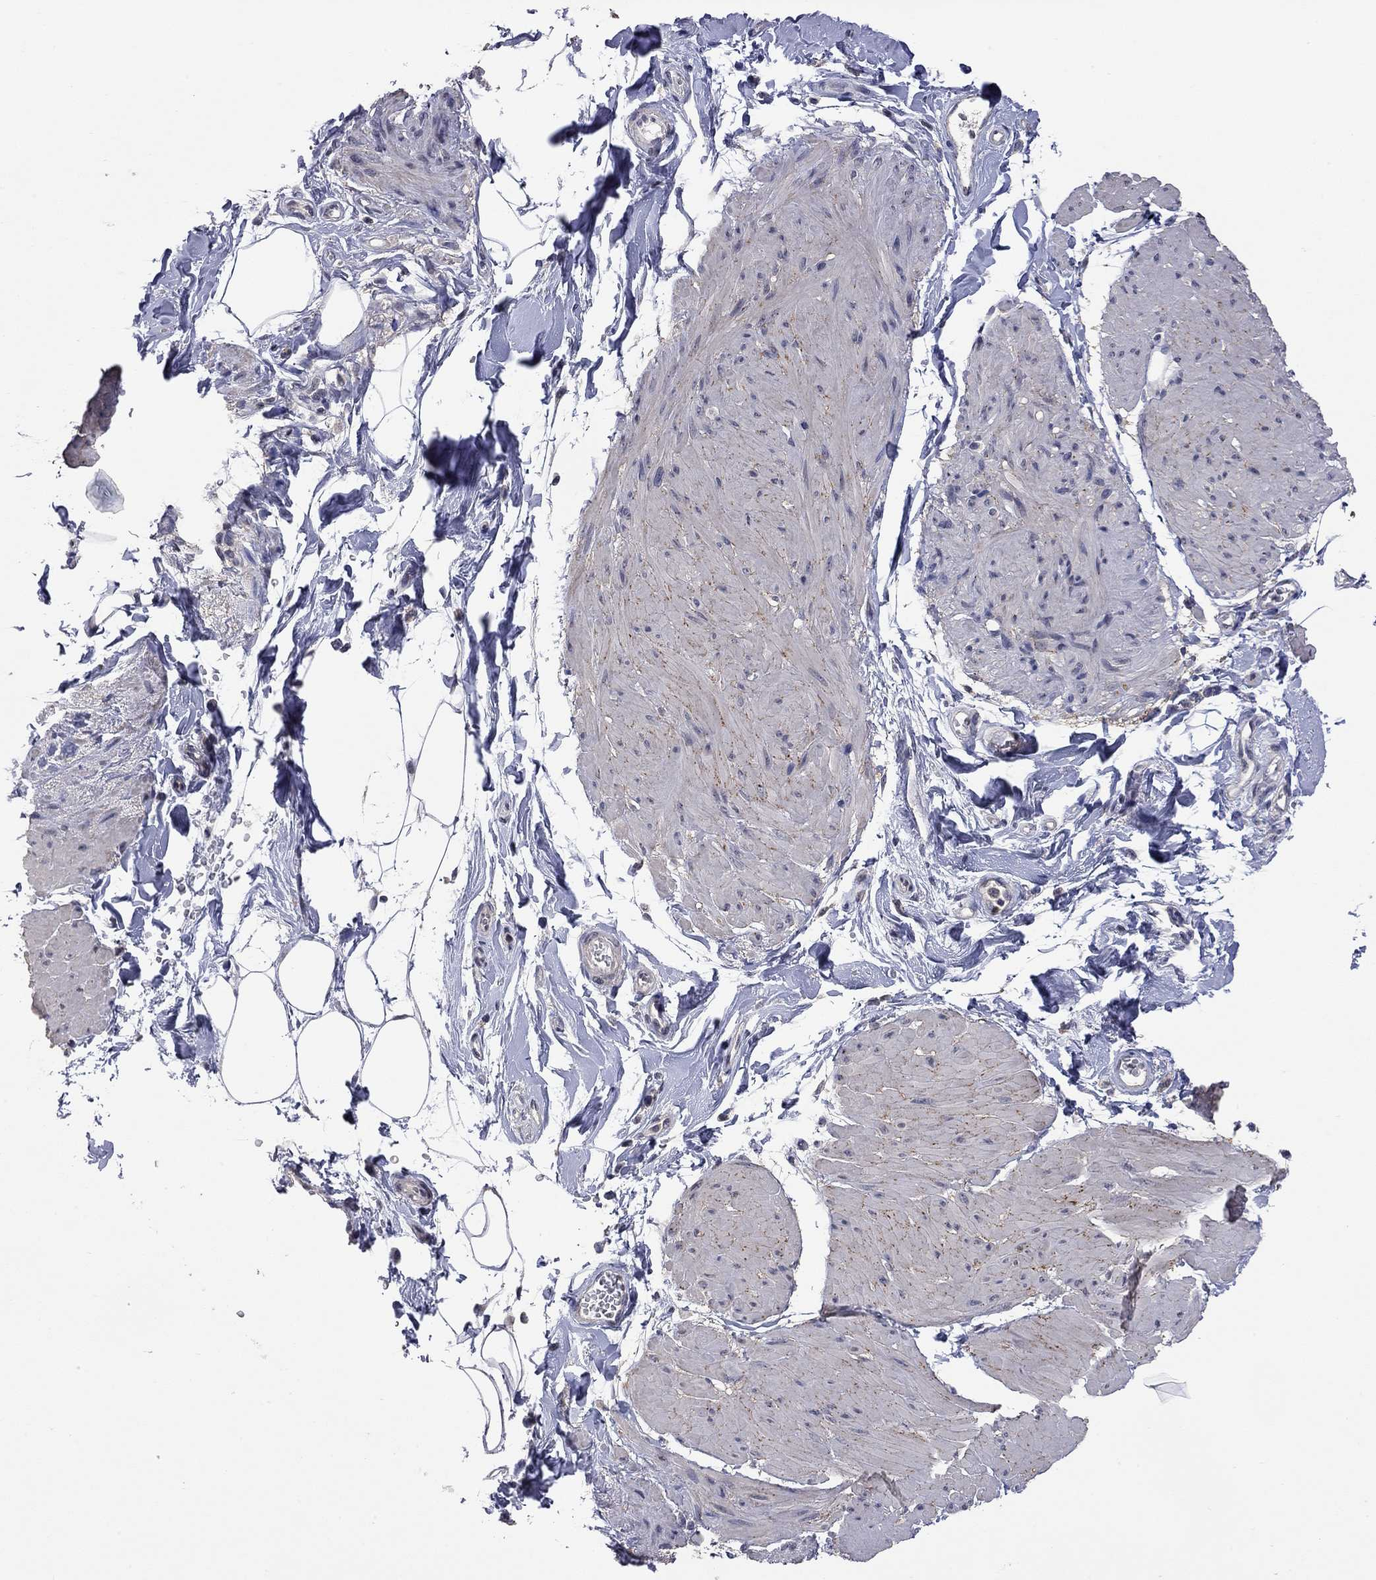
{"staining": {"intensity": "negative", "quantity": "none", "location": "none"}, "tissue": "smooth muscle", "cell_type": "Smooth muscle cells", "image_type": "normal", "snomed": [{"axis": "morphology", "description": "Normal tissue, NOS"}, {"axis": "topography", "description": "Adipose tissue"}, {"axis": "topography", "description": "Smooth muscle"}, {"axis": "topography", "description": "Peripheral nerve tissue"}], "caption": "Human smooth muscle stained for a protein using immunohistochemistry exhibits no staining in smooth muscle cells.", "gene": "FABP12", "patient": {"sex": "male", "age": 83}}